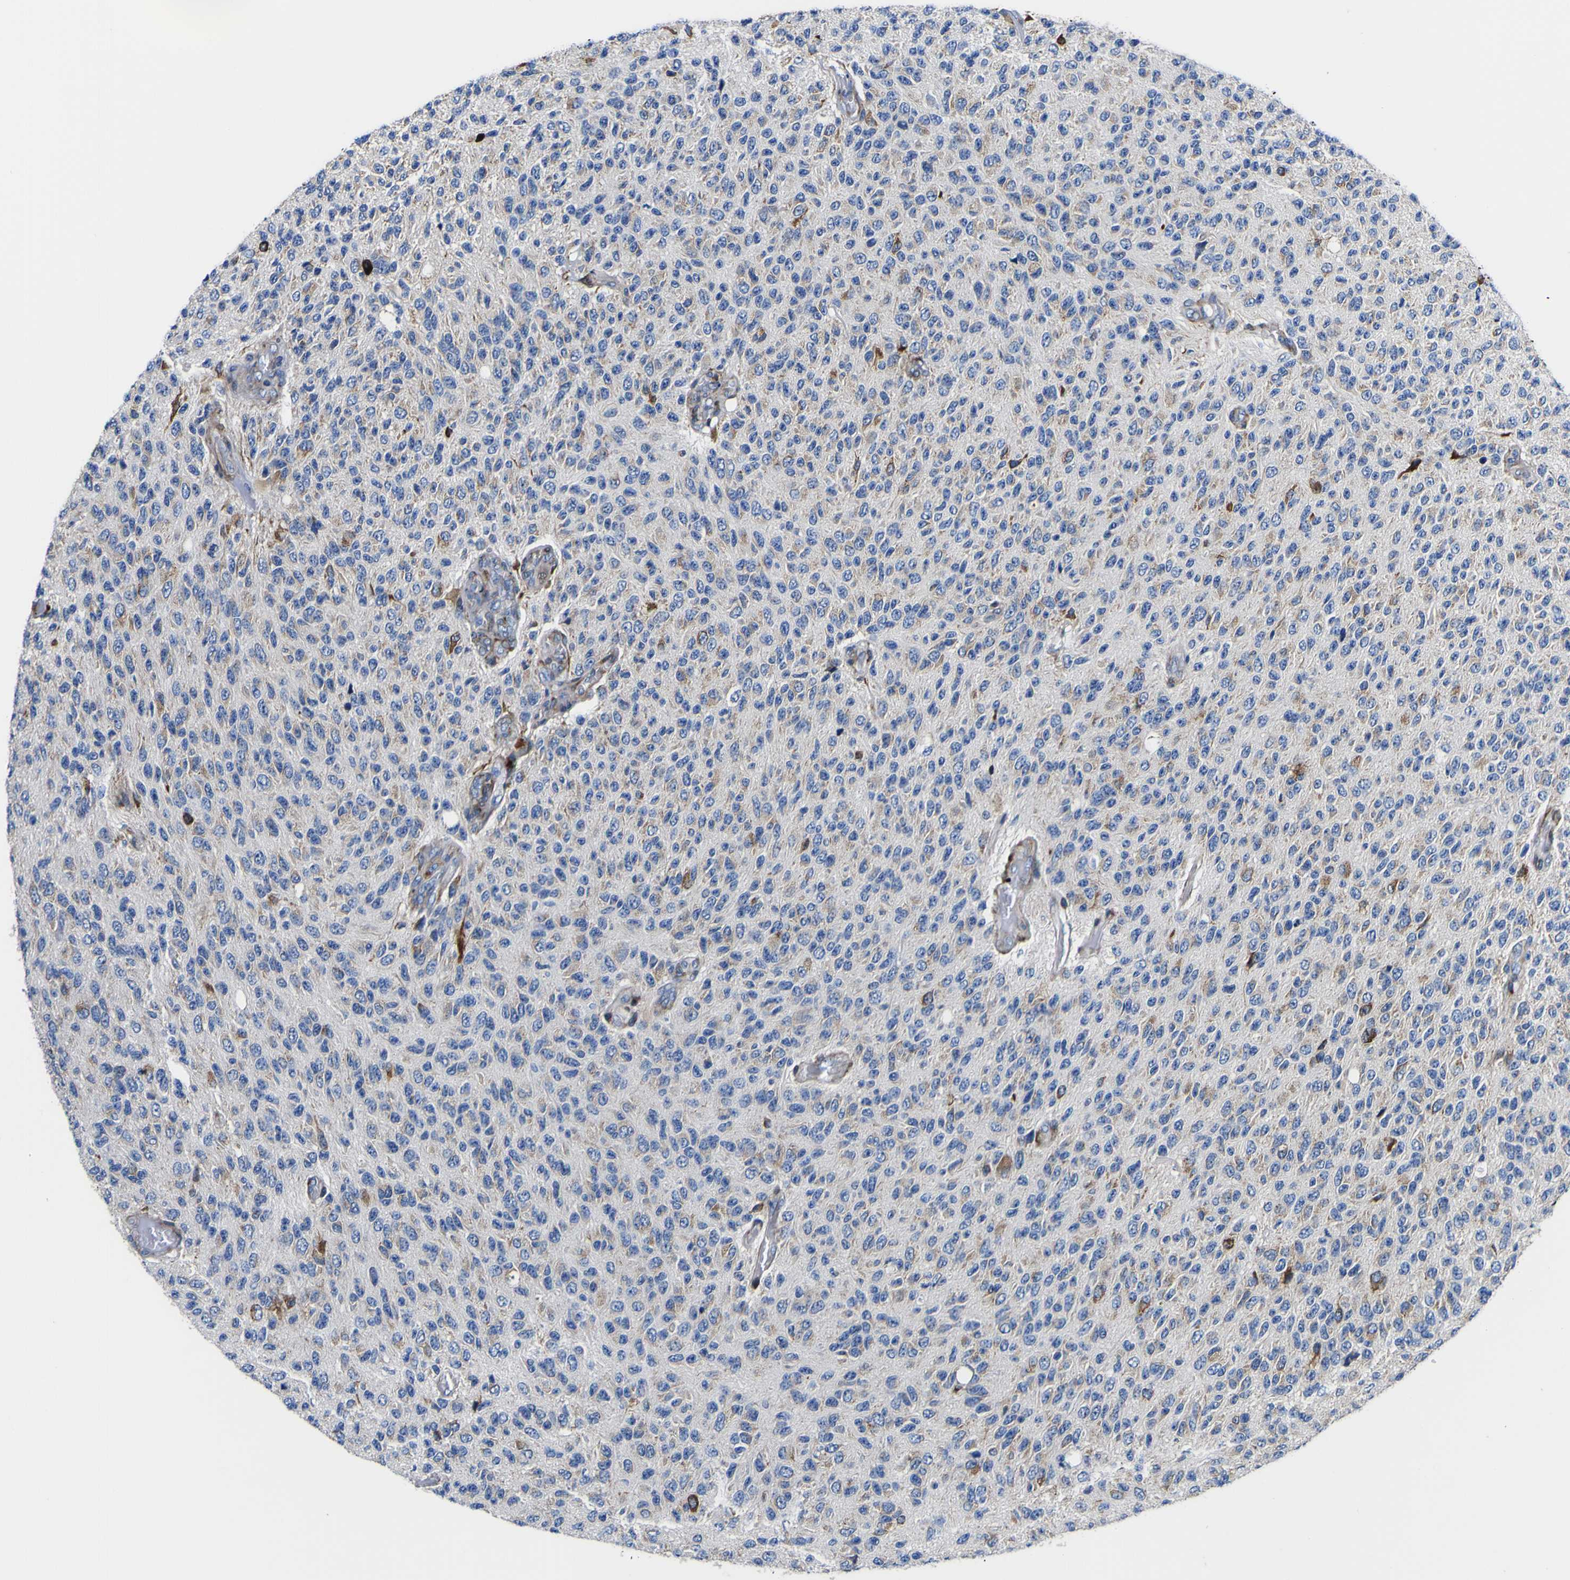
{"staining": {"intensity": "strong", "quantity": "<25%", "location": "cytoplasmic/membranous"}, "tissue": "glioma", "cell_type": "Tumor cells", "image_type": "cancer", "snomed": [{"axis": "morphology", "description": "Glioma, malignant, High grade"}, {"axis": "topography", "description": "pancreas cauda"}], "caption": "Human malignant glioma (high-grade) stained with a protein marker demonstrates strong staining in tumor cells.", "gene": "SCD", "patient": {"sex": "male", "age": 60}}